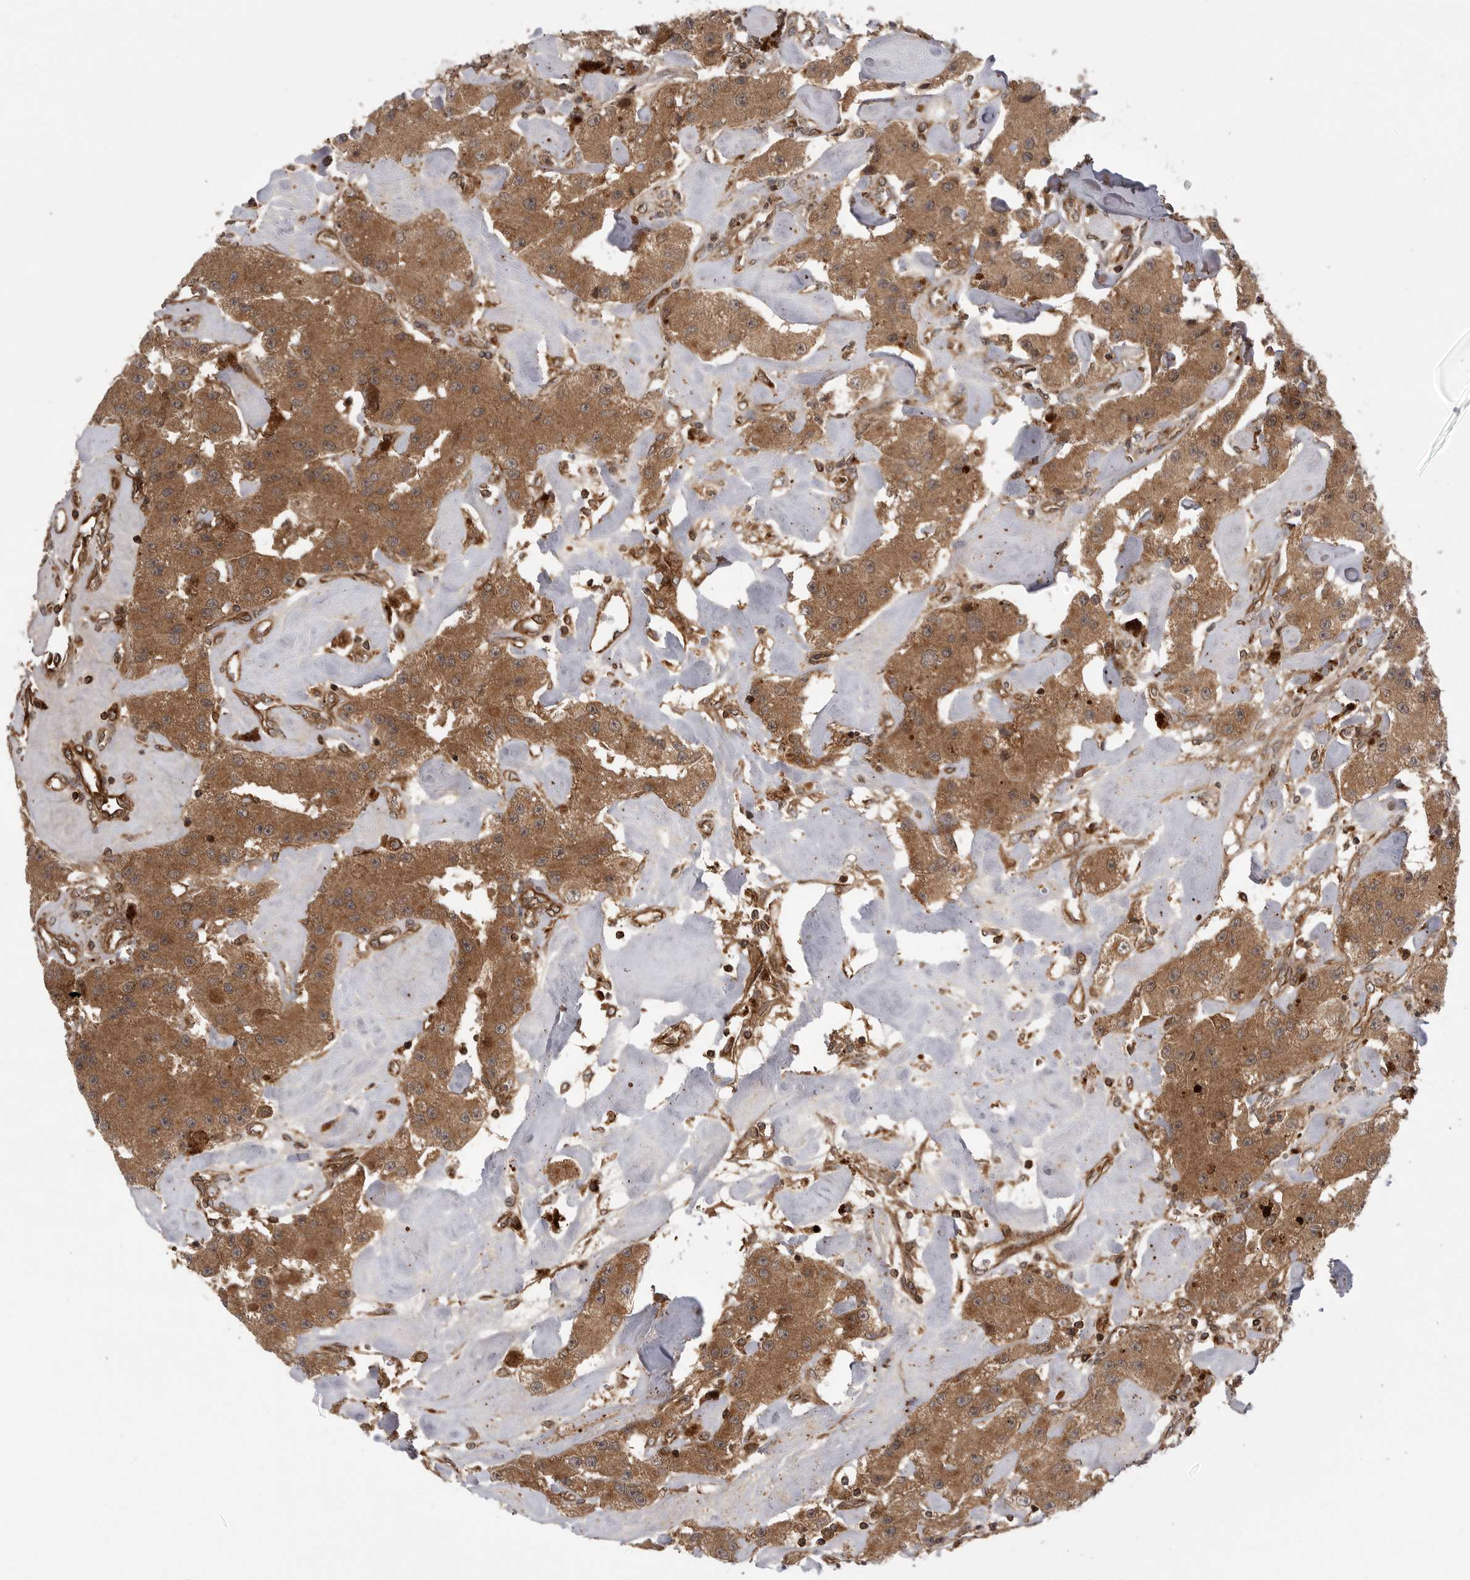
{"staining": {"intensity": "moderate", "quantity": ">75%", "location": "cytoplasmic/membranous"}, "tissue": "carcinoid", "cell_type": "Tumor cells", "image_type": "cancer", "snomed": [{"axis": "morphology", "description": "Carcinoid, malignant, NOS"}, {"axis": "topography", "description": "Pancreas"}], "caption": "About >75% of tumor cells in carcinoid exhibit moderate cytoplasmic/membranous protein positivity as visualized by brown immunohistochemical staining.", "gene": "PRDX4", "patient": {"sex": "male", "age": 41}}